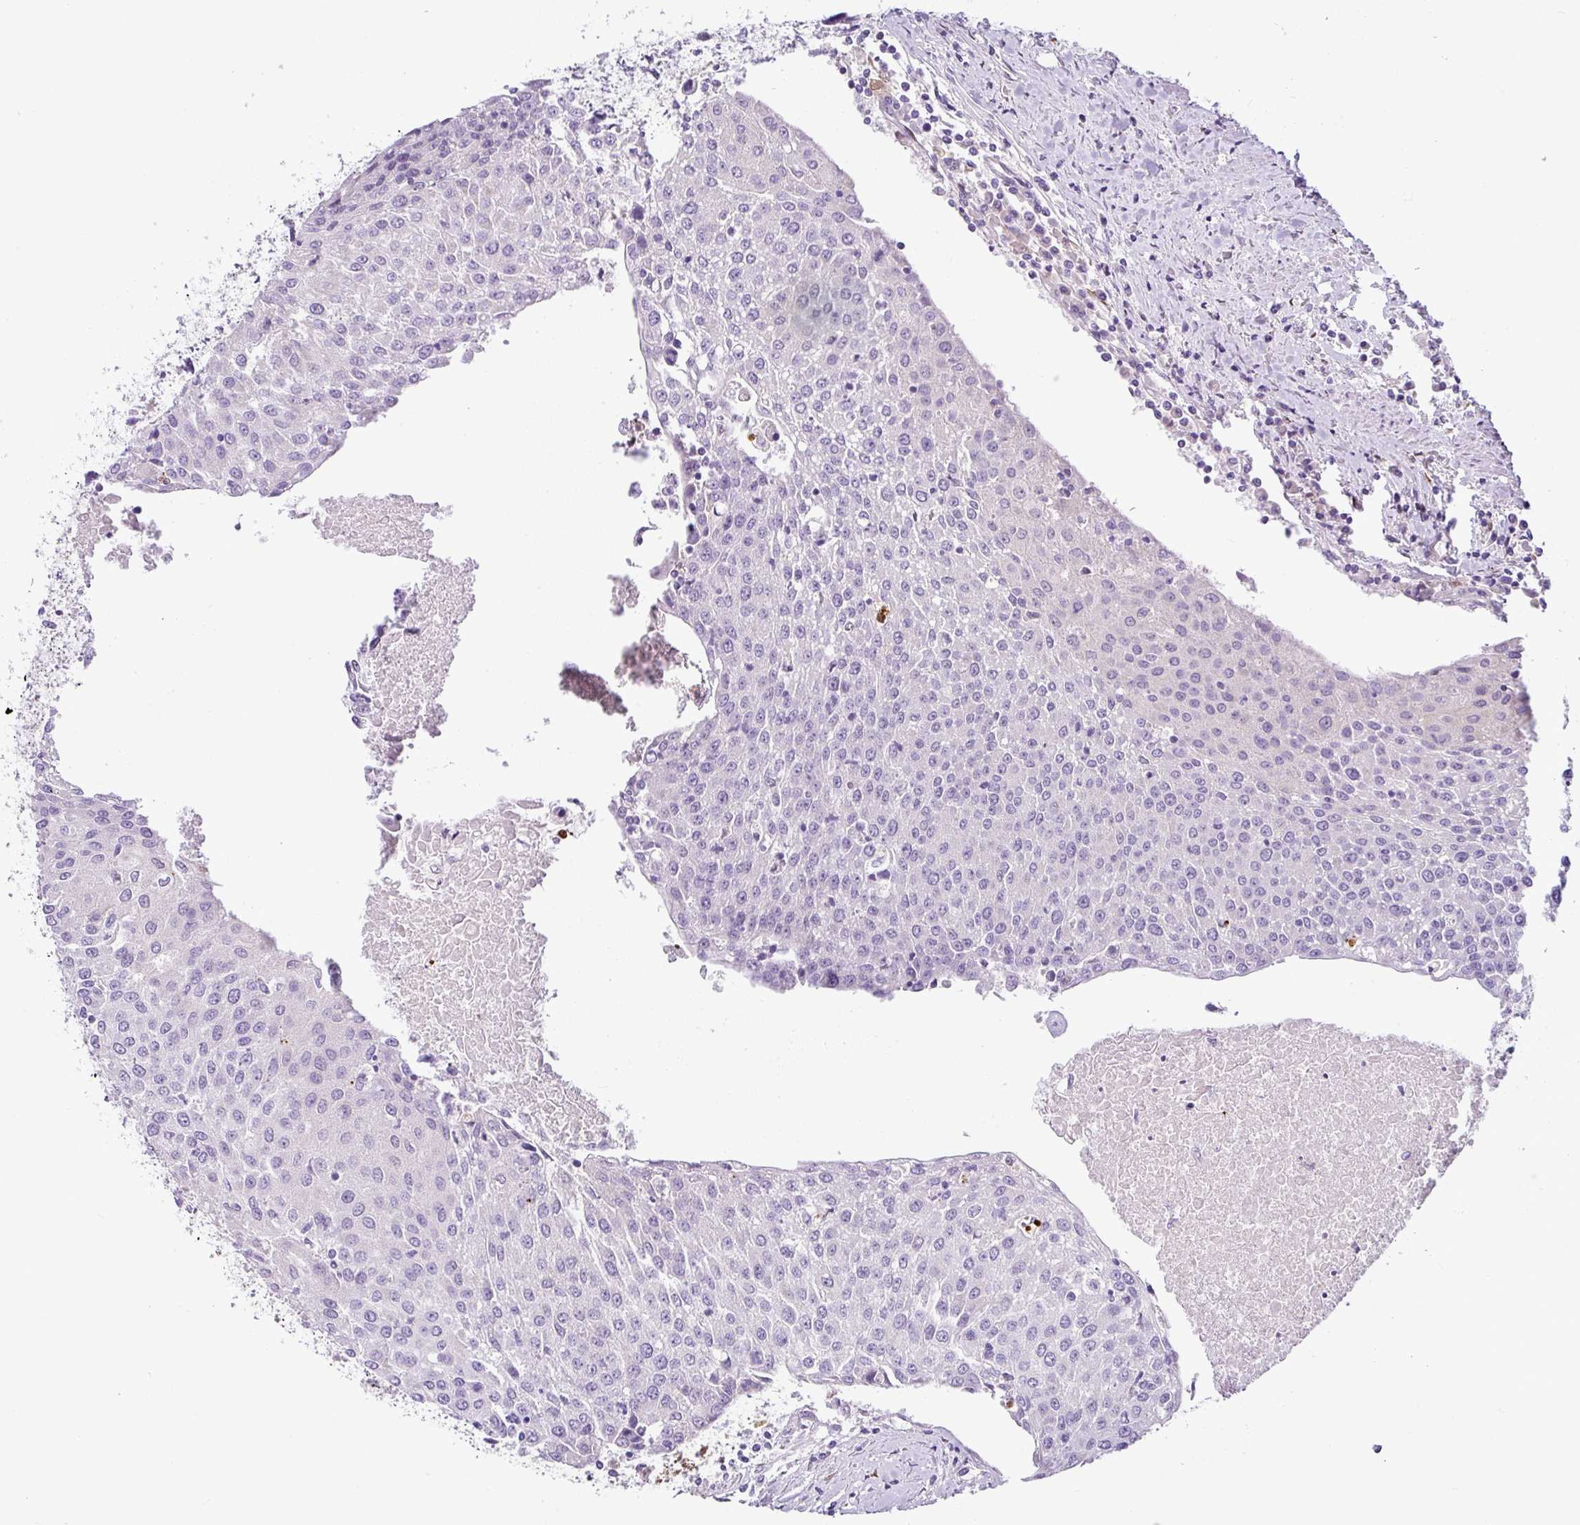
{"staining": {"intensity": "negative", "quantity": "none", "location": "none"}, "tissue": "urothelial cancer", "cell_type": "Tumor cells", "image_type": "cancer", "snomed": [{"axis": "morphology", "description": "Urothelial carcinoma, High grade"}, {"axis": "topography", "description": "Urinary bladder"}], "caption": "Immunohistochemical staining of human high-grade urothelial carcinoma reveals no significant expression in tumor cells.", "gene": "HMCN2", "patient": {"sex": "female", "age": 85}}